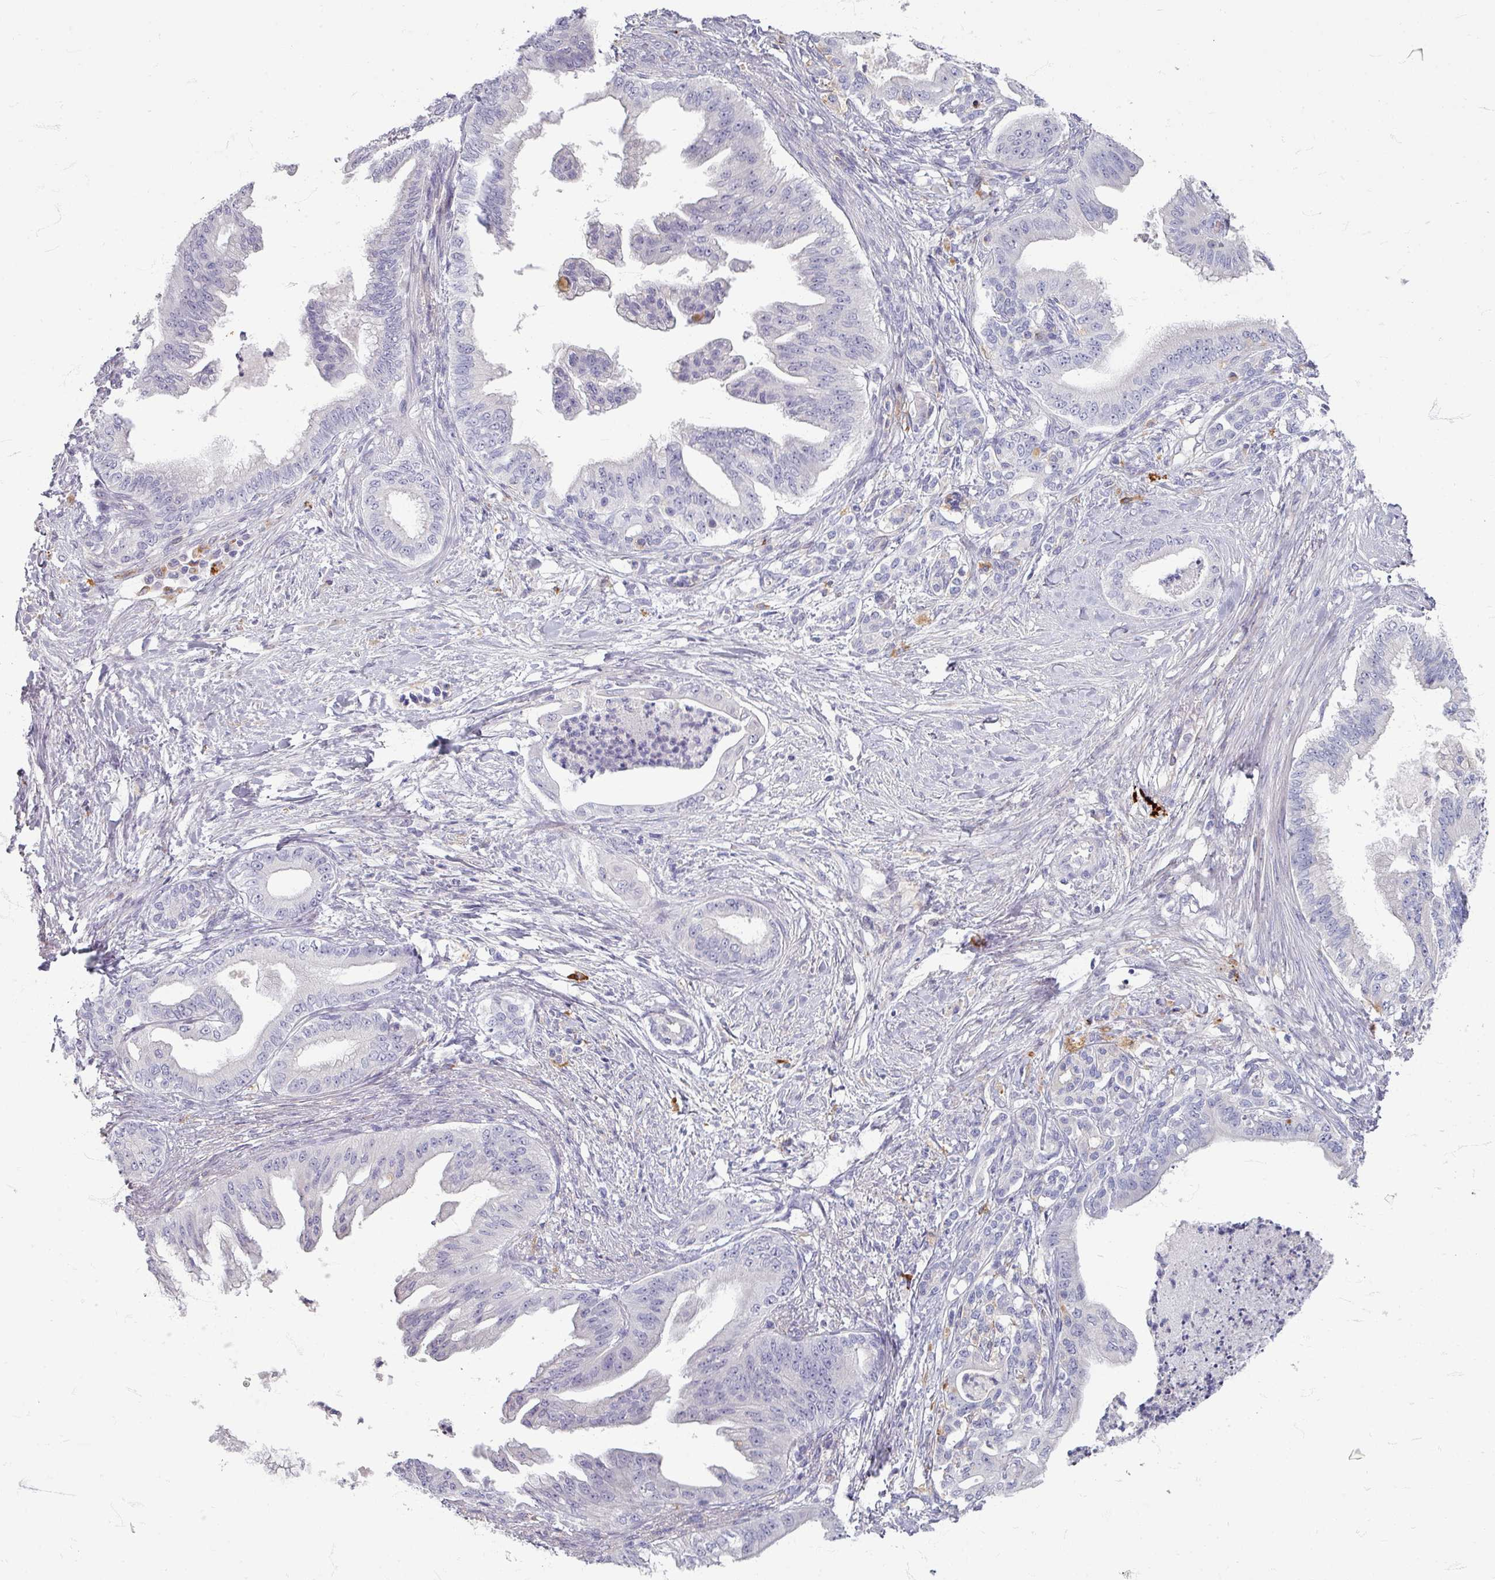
{"staining": {"intensity": "negative", "quantity": "none", "location": "none"}, "tissue": "pancreatic cancer", "cell_type": "Tumor cells", "image_type": "cancer", "snomed": [{"axis": "morphology", "description": "Adenocarcinoma, NOS"}, {"axis": "topography", "description": "Pancreas"}], "caption": "An image of human adenocarcinoma (pancreatic) is negative for staining in tumor cells. Nuclei are stained in blue.", "gene": "ZNF878", "patient": {"sex": "male", "age": 58}}